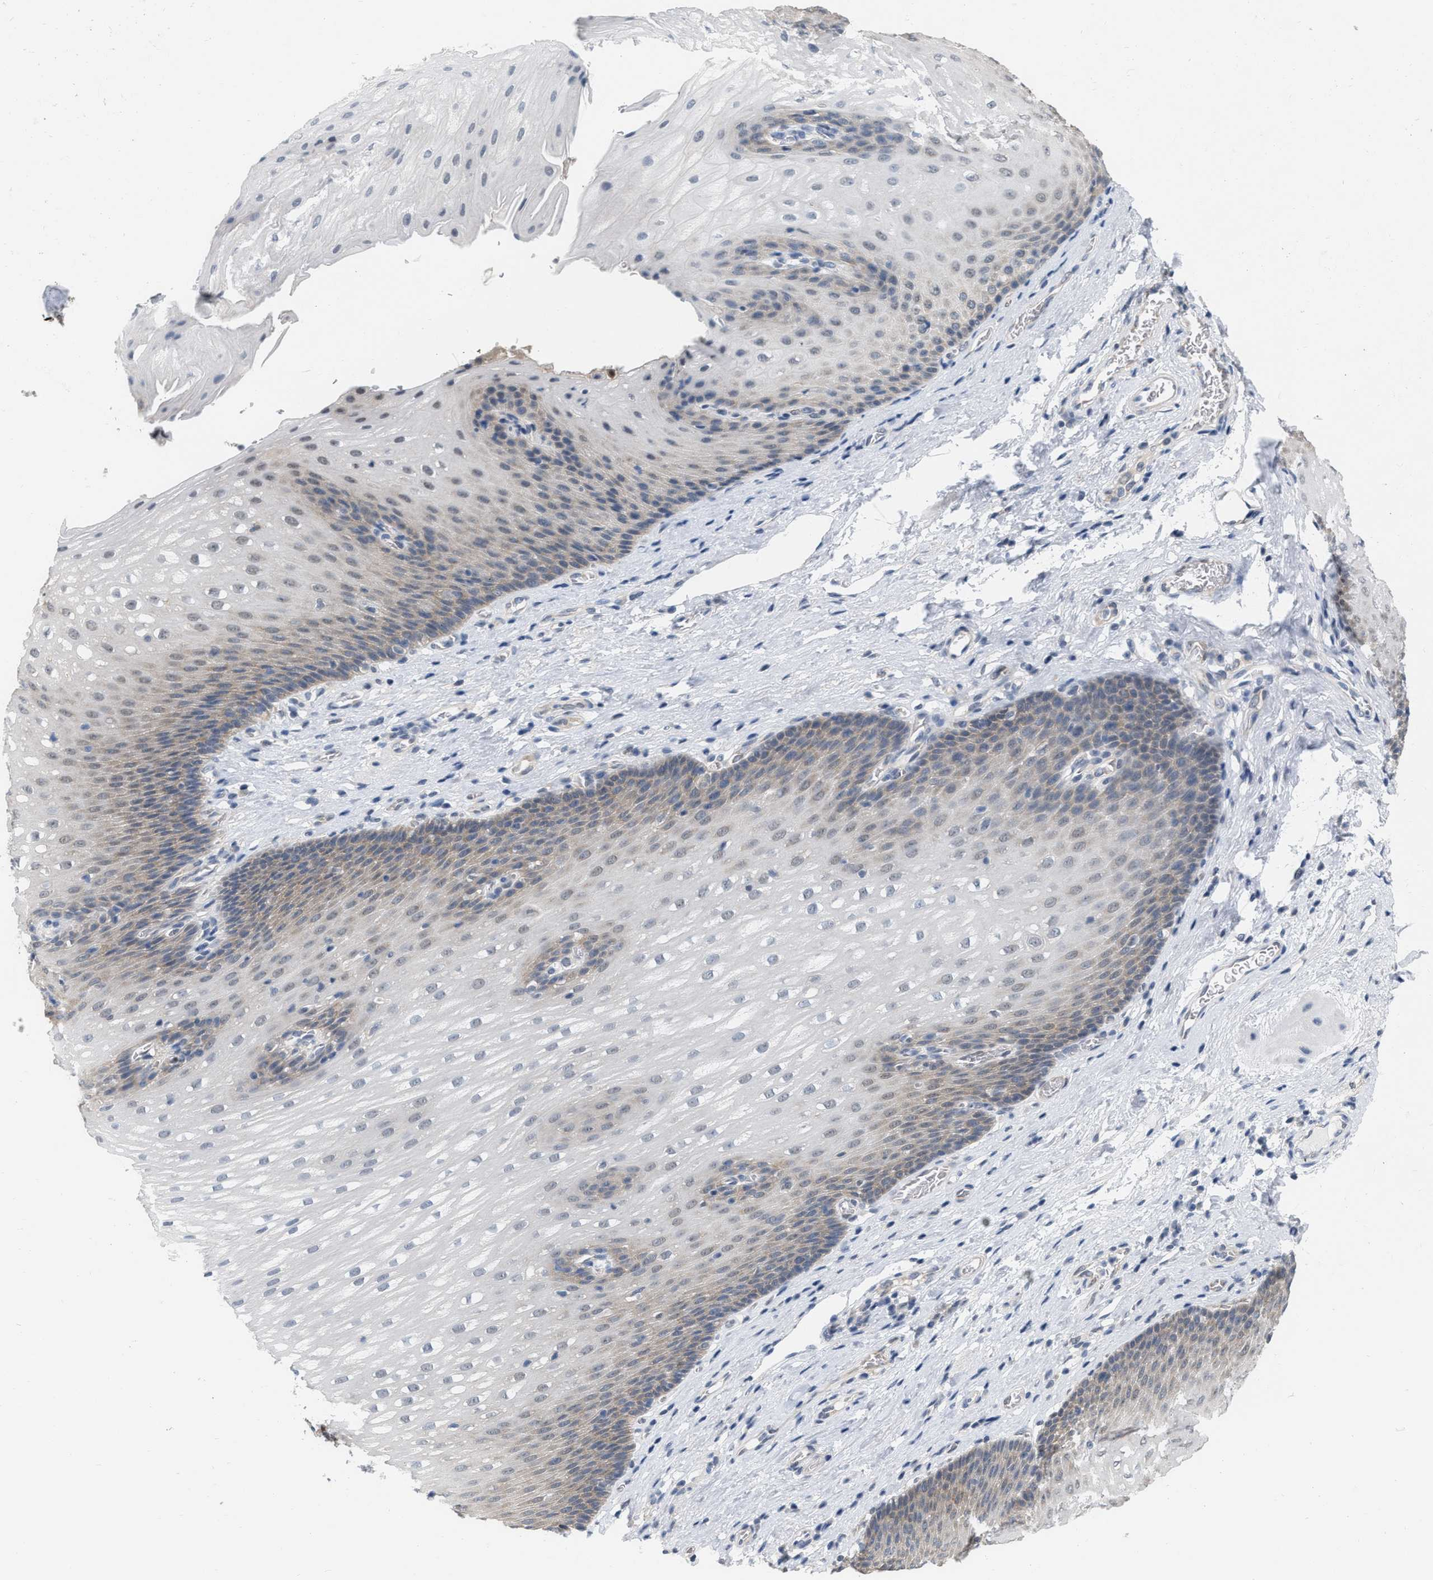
{"staining": {"intensity": "weak", "quantity": "25%-75%", "location": "cytoplasmic/membranous"}, "tissue": "esophagus", "cell_type": "Squamous epithelial cells", "image_type": "normal", "snomed": [{"axis": "morphology", "description": "Normal tissue, NOS"}, {"axis": "topography", "description": "Esophagus"}], "caption": "Weak cytoplasmic/membranous staining is present in approximately 25%-75% of squamous epithelial cells in normal esophagus.", "gene": "RUVBL1", "patient": {"sex": "male", "age": 48}}